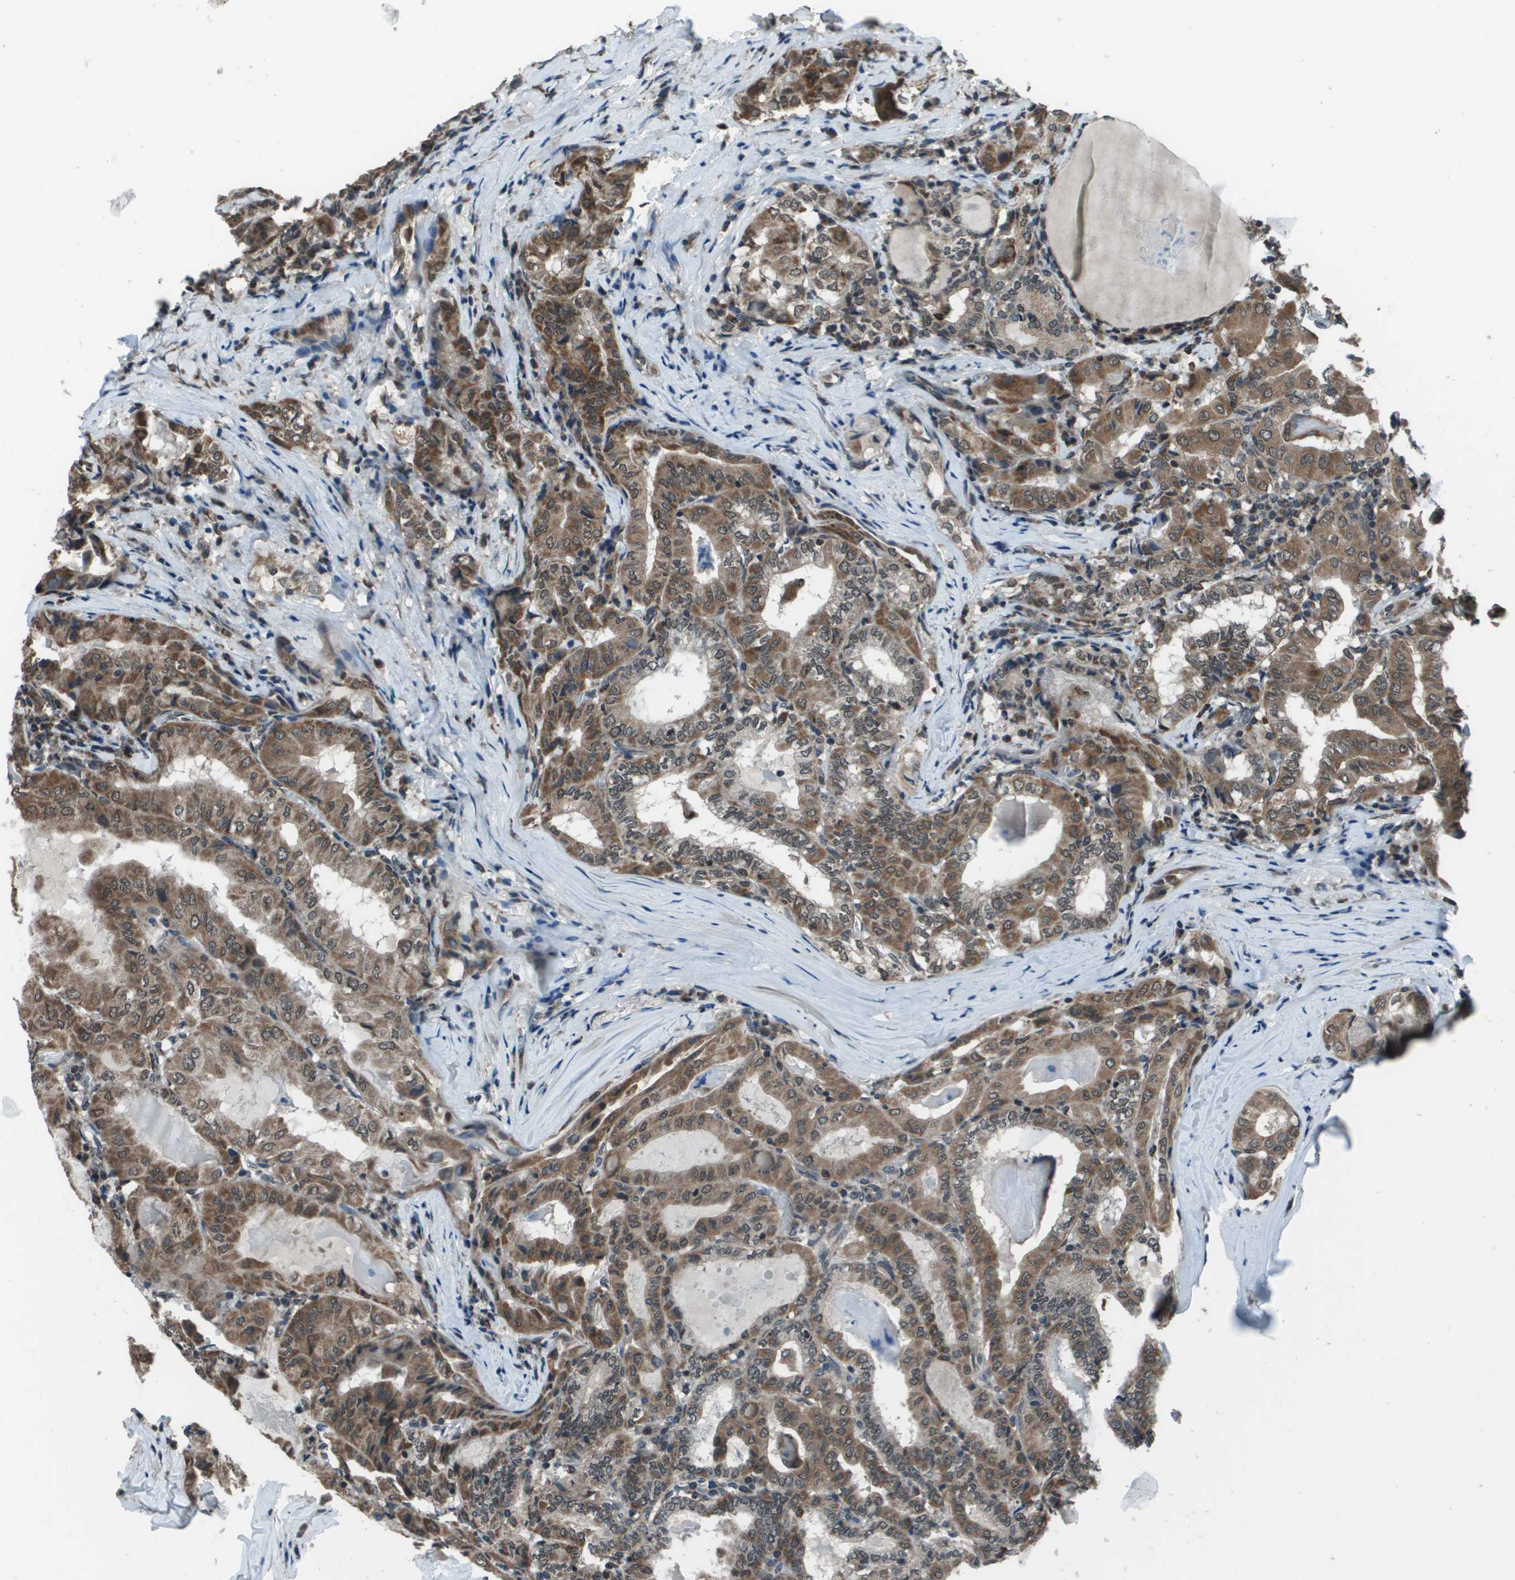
{"staining": {"intensity": "moderate", "quantity": ">75%", "location": "cytoplasmic/membranous"}, "tissue": "thyroid cancer", "cell_type": "Tumor cells", "image_type": "cancer", "snomed": [{"axis": "morphology", "description": "Papillary adenocarcinoma, NOS"}, {"axis": "topography", "description": "Thyroid gland"}], "caption": "Thyroid cancer stained for a protein displays moderate cytoplasmic/membranous positivity in tumor cells.", "gene": "PPFIA1", "patient": {"sex": "female", "age": 42}}